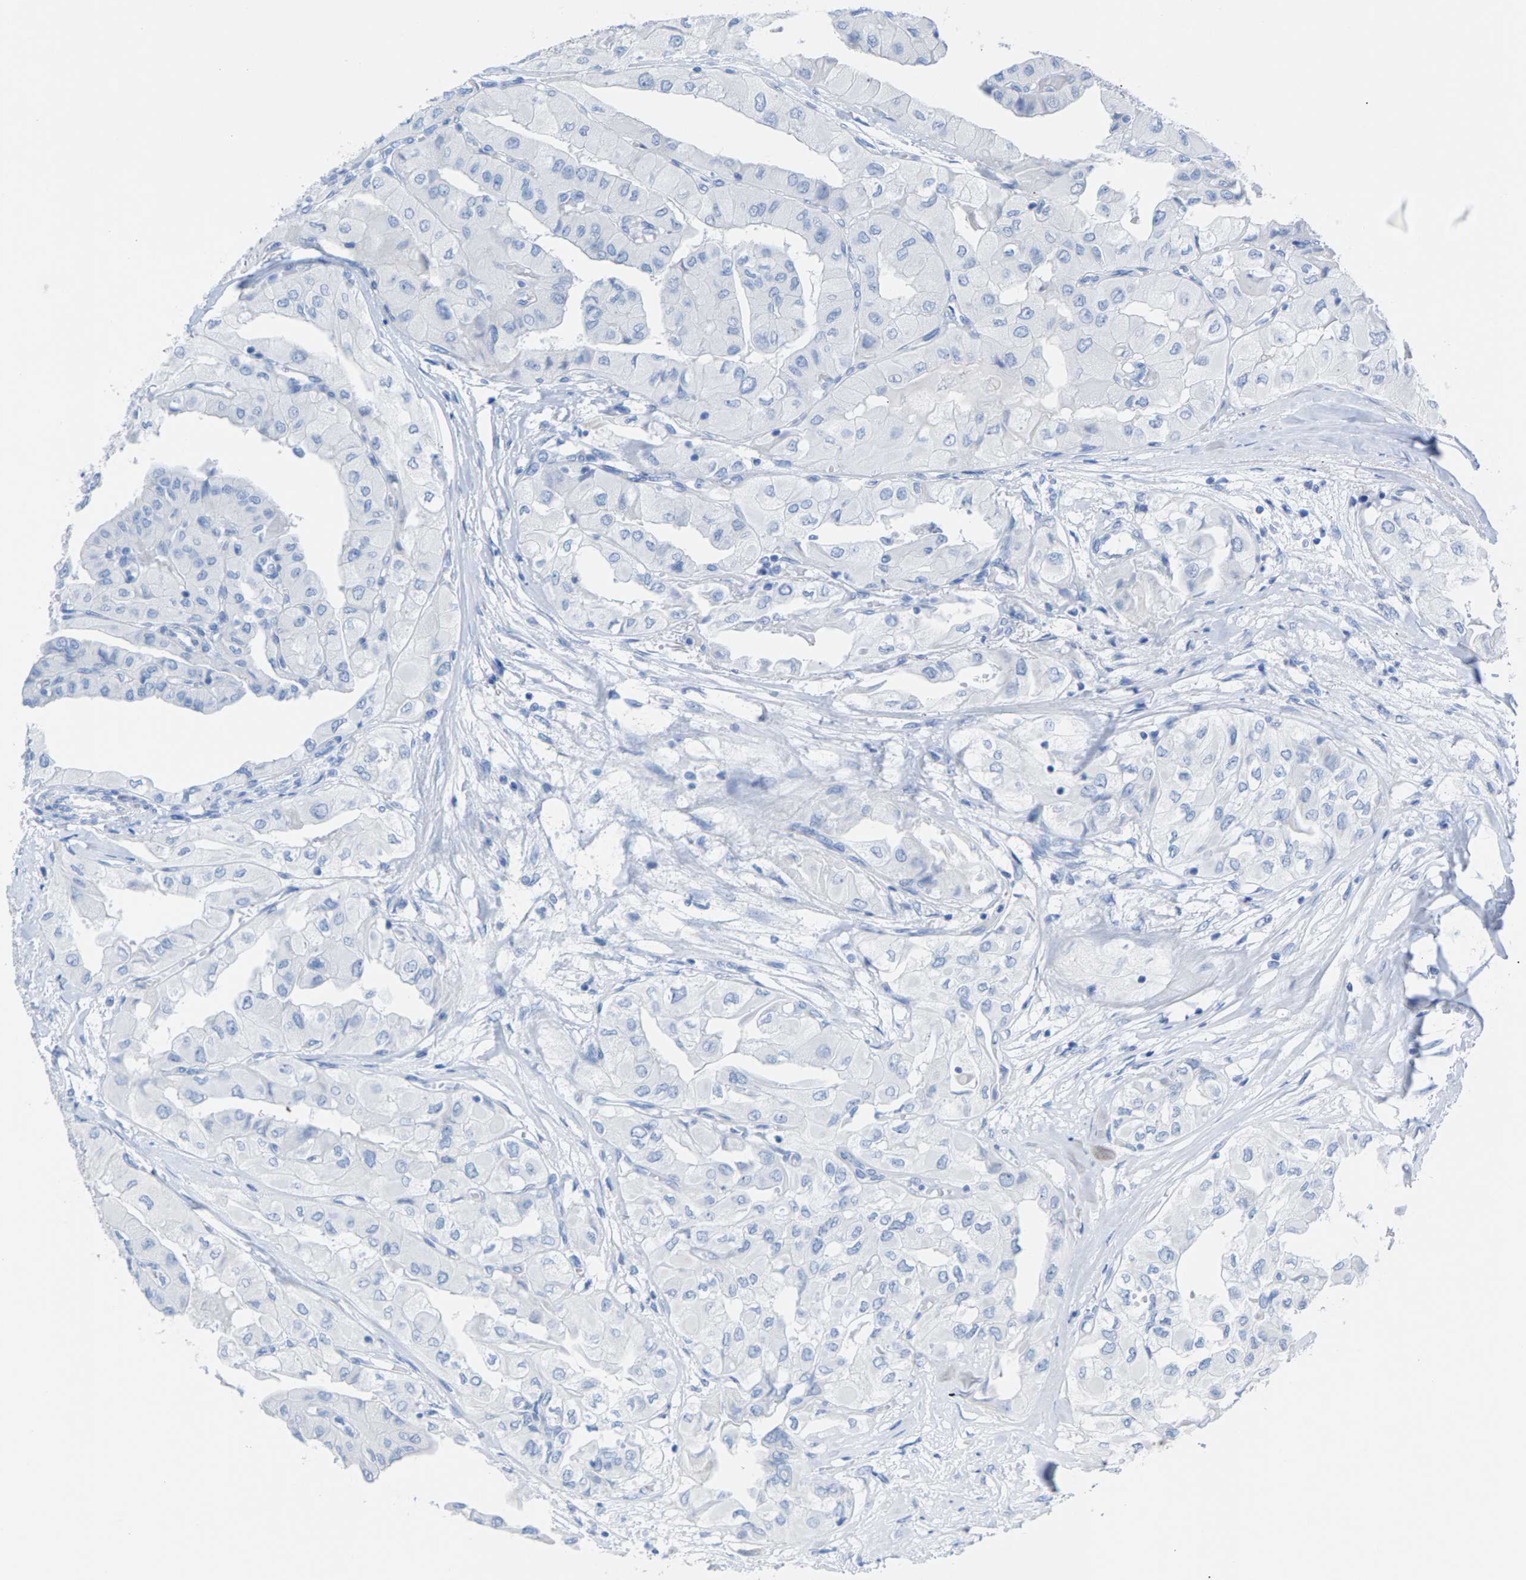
{"staining": {"intensity": "negative", "quantity": "none", "location": "none"}, "tissue": "thyroid cancer", "cell_type": "Tumor cells", "image_type": "cancer", "snomed": [{"axis": "morphology", "description": "Papillary adenocarcinoma, NOS"}, {"axis": "topography", "description": "Thyroid gland"}], "caption": "A high-resolution image shows immunohistochemistry staining of thyroid cancer, which displays no significant positivity in tumor cells. The staining is performed using DAB (3,3'-diaminobenzidine) brown chromogen with nuclei counter-stained in using hematoxylin.", "gene": "CPA1", "patient": {"sex": "female", "age": 59}}